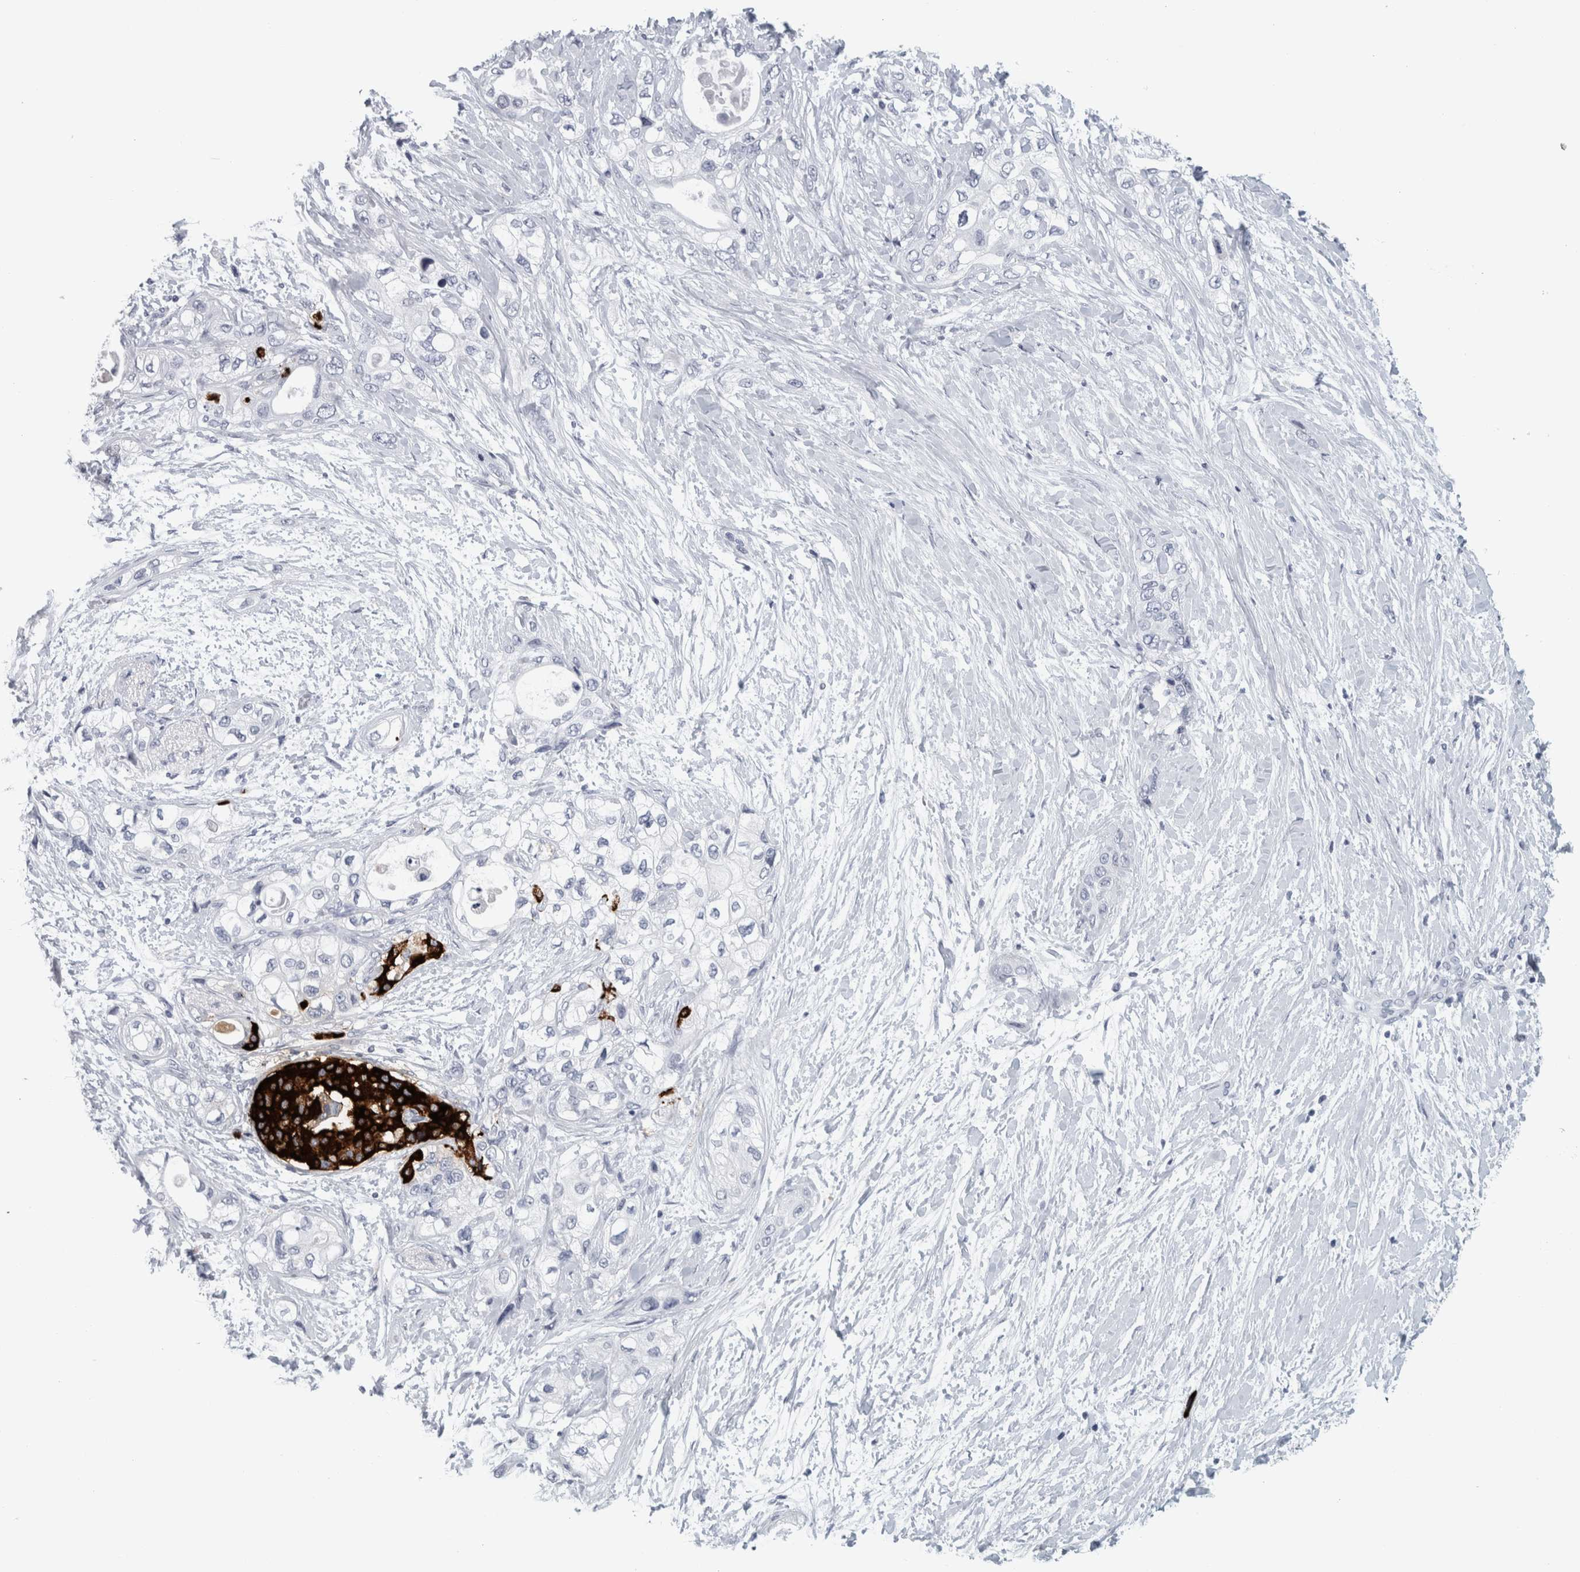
{"staining": {"intensity": "negative", "quantity": "none", "location": "none"}, "tissue": "pancreatic cancer", "cell_type": "Tumor cells", "image_type": "cancer", "snomed": [{"axis": "morphology", "description": "Adenocarcinoma, NOS"}, {"axis": "topography", "description": "Pancreas"}], "caption": "Tumor cells are negative for brown protein staining in pancreatic cancer.", "gene": "CPE", "patient": {"sex": "female", "age": 70}}